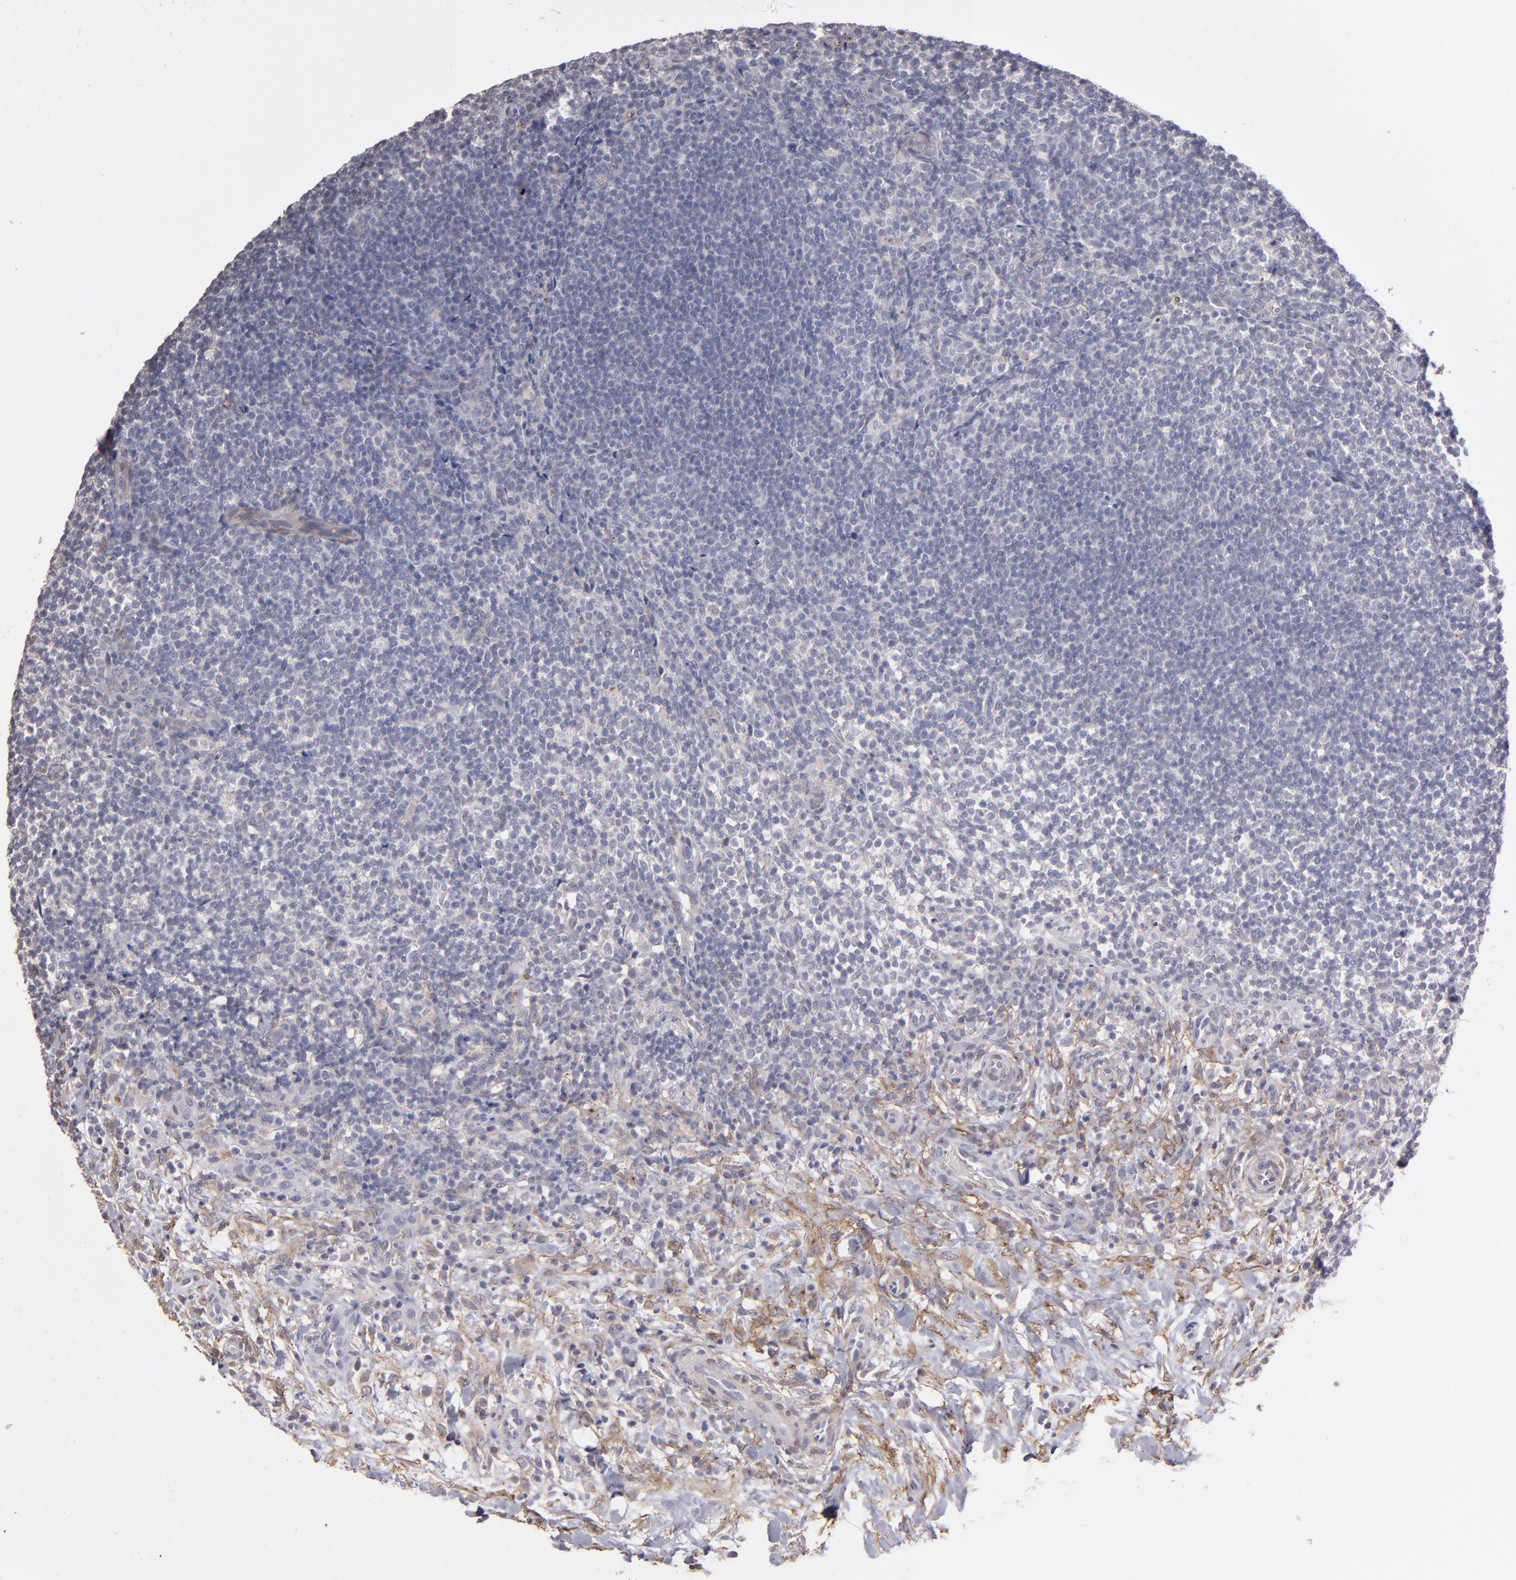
{"staining": {"intensity": "weak", "quantity": "<25%", "location": "cytoplasmic/membranous"}, "tissue": "lymphoma", "cell_type": "Tumor cells", "image_type": "cancer", "snomed": [{"axis": "morphology", "description": "Malignant lymphoma, non-Hodgkin's type, Low grade"}, {"axis": "topography", "description": "Lymph node"}], "caption": "Tumor cells show no significant protein expression in low-grade malignant lymphoma, non-Hodgkin's type.", "gene": "ITGB5", "patient": {"sex": "female", "age": 76}}